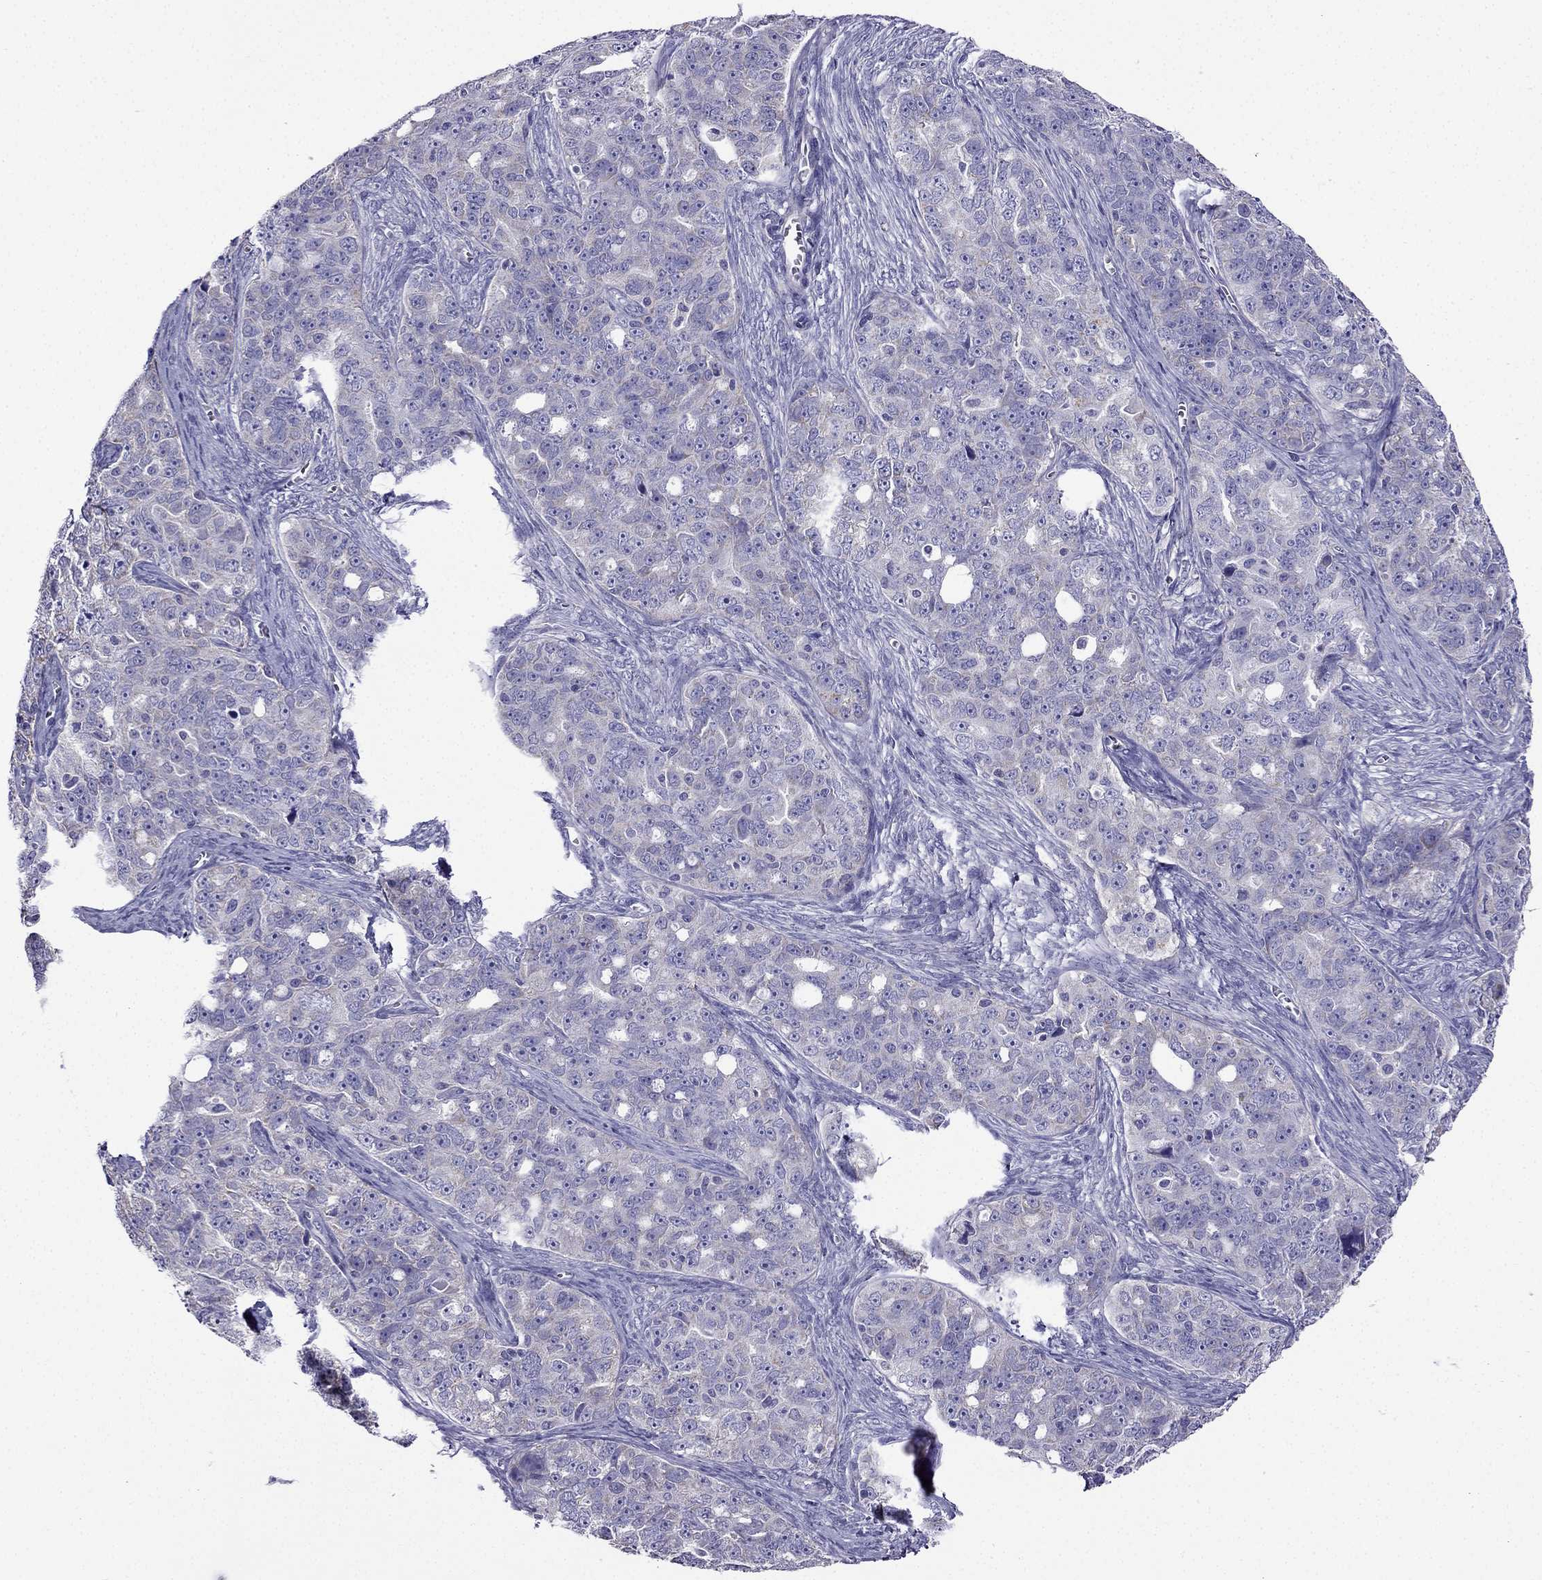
{"staining": {"intensity": "negative", "quantity": "none", "location": "none"}, "tissue": "ovarian cancer", "cell_type": "Tumor cells", "image_type": "cancer", "snomed": [{"axis": "morphology", "description": "Cystadenocarcinoma, serous, NOS"}, {"axis": "topography", "description": "Ovary"}], "caption": "High magnification brightfield microscopy of ovarian cancer (serous cystadenocarcinoma) stained with DAB (brown) and counterstained with hematoxylin (blue): tumor cells show no significant expression.", "gene": "KIF5A", "patient": {"sex": "female", "age": 51}}